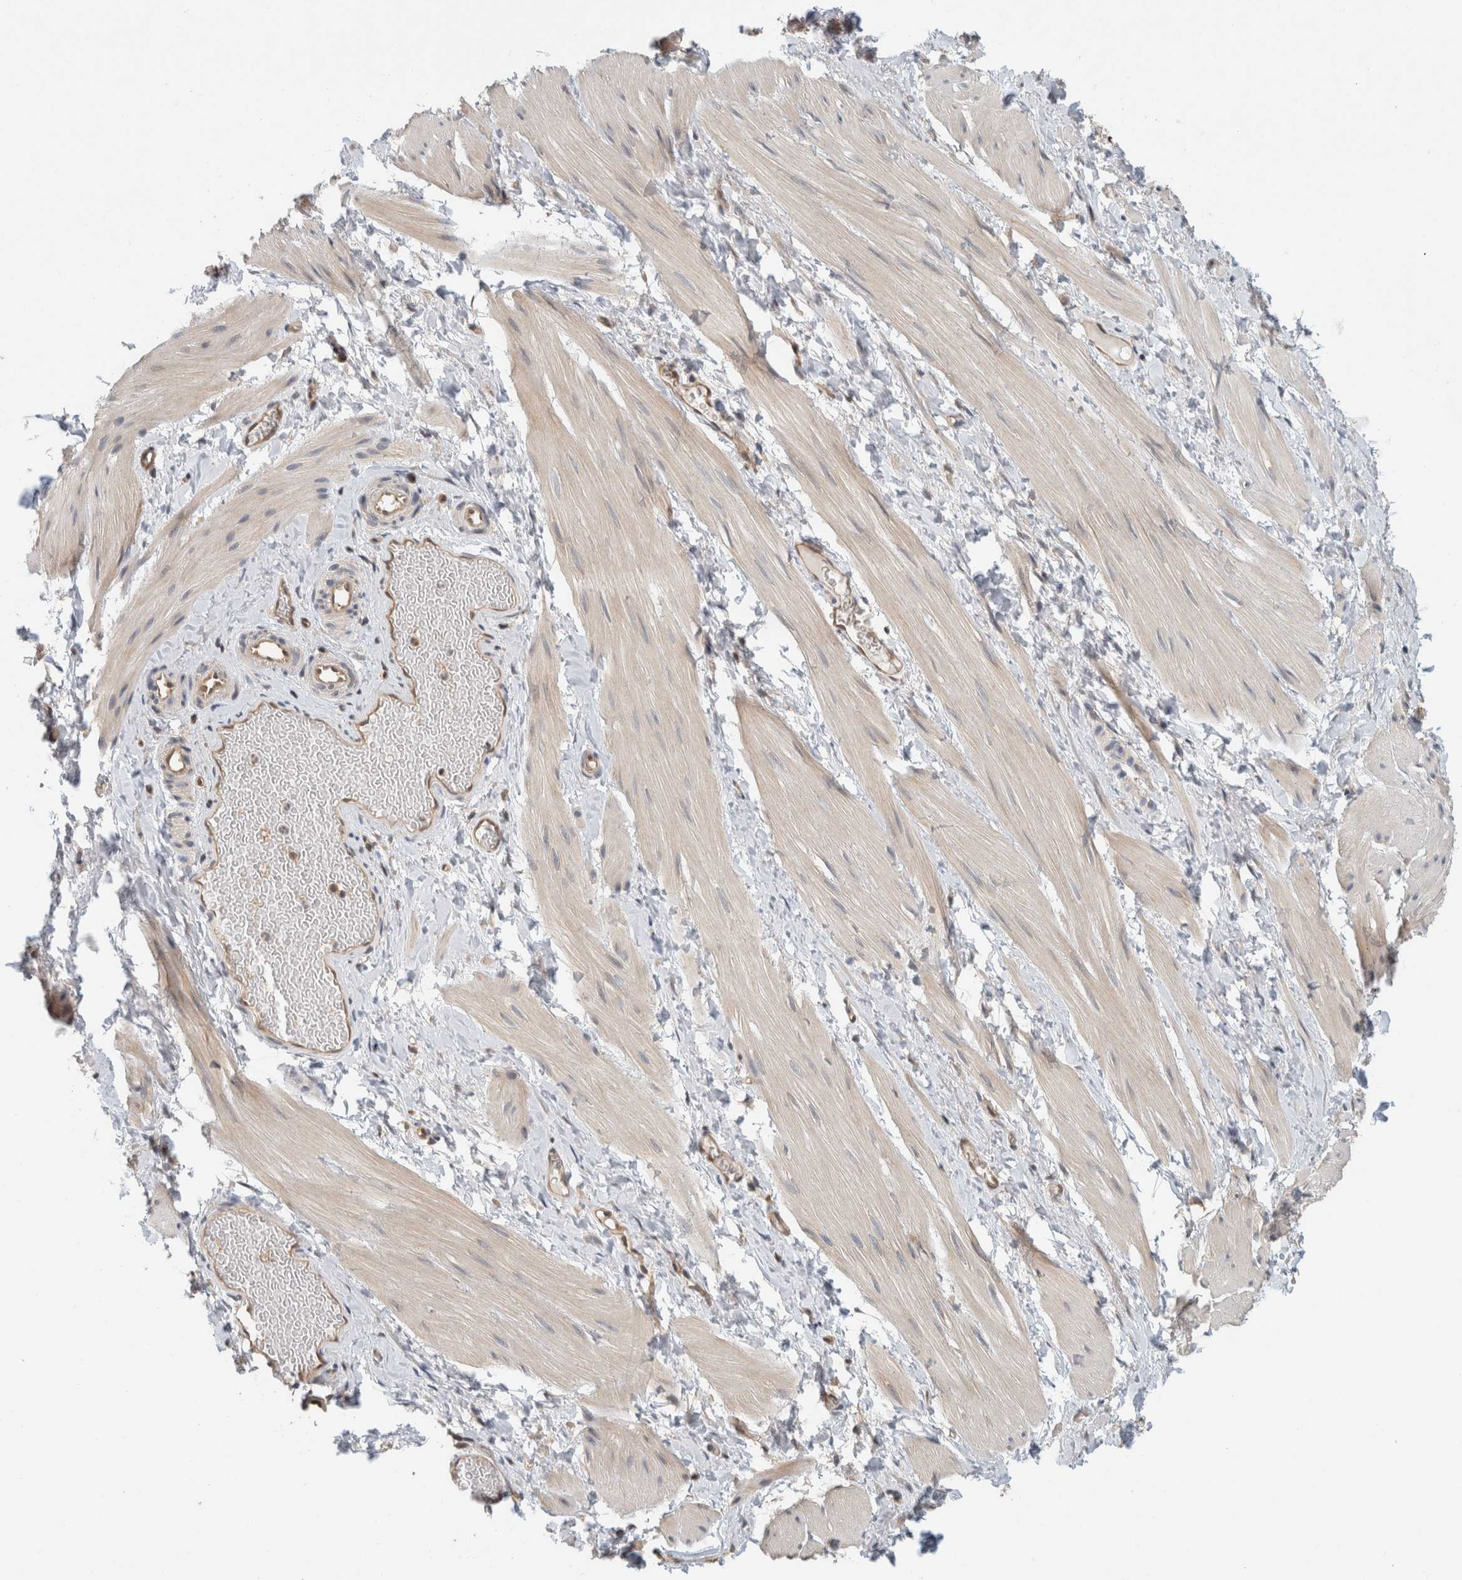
{"staining": {"intensity": "negative", "quantity": "none", "location": "none"}, "tissue": "smooth muscle", "cell_type": "Smooth muscle cells", "image_type": "normal", "snomed": [{"axis": "morphology", "description": "Normal tissue, NOS"}, {"axis": "topography", "description": "Smooth muscle"}], "caption": "This is a micrograph of immunohistochemistry staining of benign smooth muscle, which shows no staining in smooth muscle cells.", "gene": "PFDN4", "patient": {"sex": "male", "age": 16}}